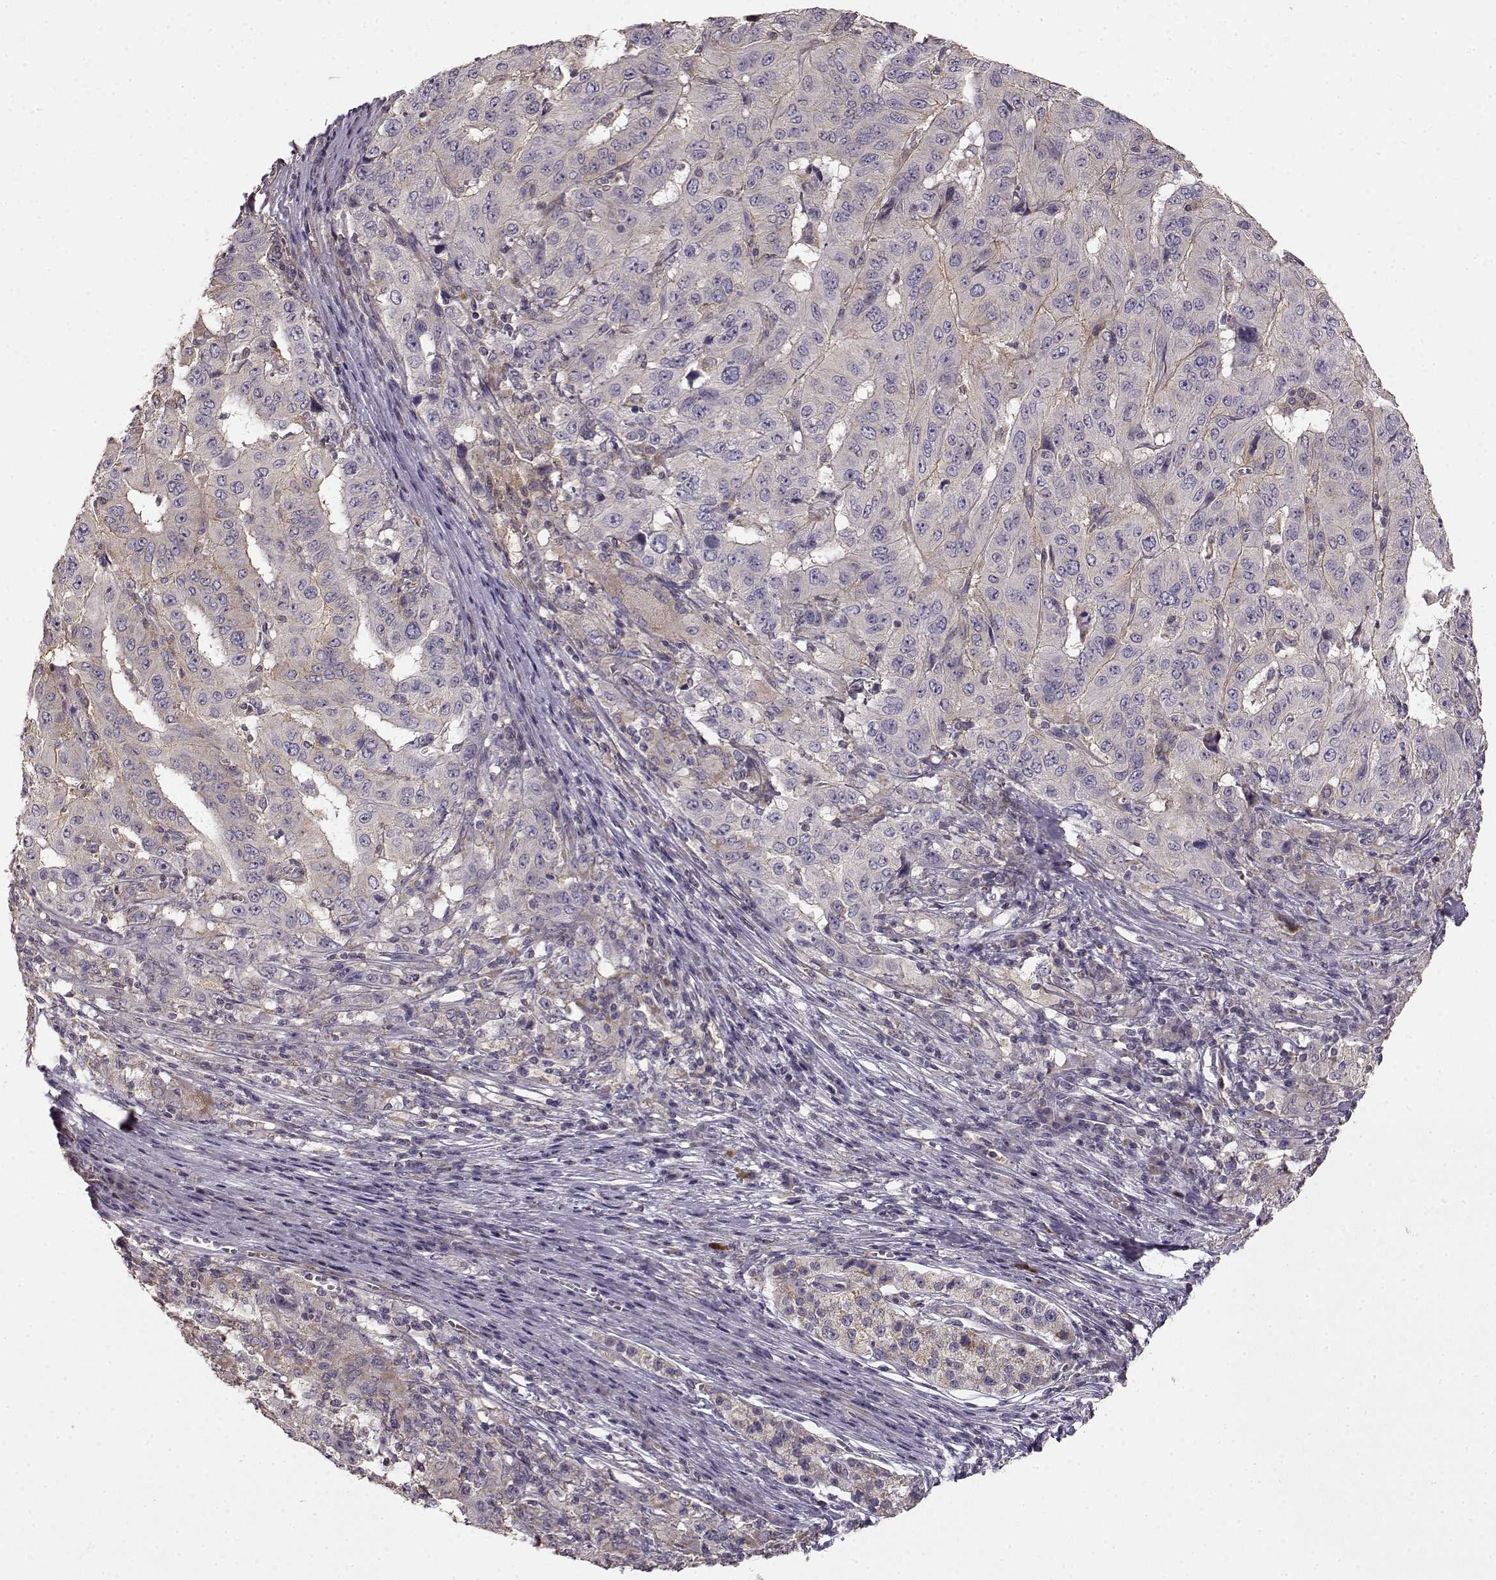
{"staining": {"intensity": "negative", "quantity": "none", "location": "none"}, "tissue": "pancreatic cancer", "cell_type": "Tumor cells", "image_type": "cancer", "snomed": [{"axis": "morphology", "description": "Adenocarcinoma, NOS"}, {"axis": "topography", "description": "Pancreas"}], "caption": "The immunohistochemistry (IHC) image has no significant positivity in tumor cells of pancreatic adenocarcinoma tissue. (DAB (3,3'-diaminobenzidine) IHC with hematoxylin counter stain).", "gene": "ERBB3", "patient": {"sex": "male", "age": 63}}